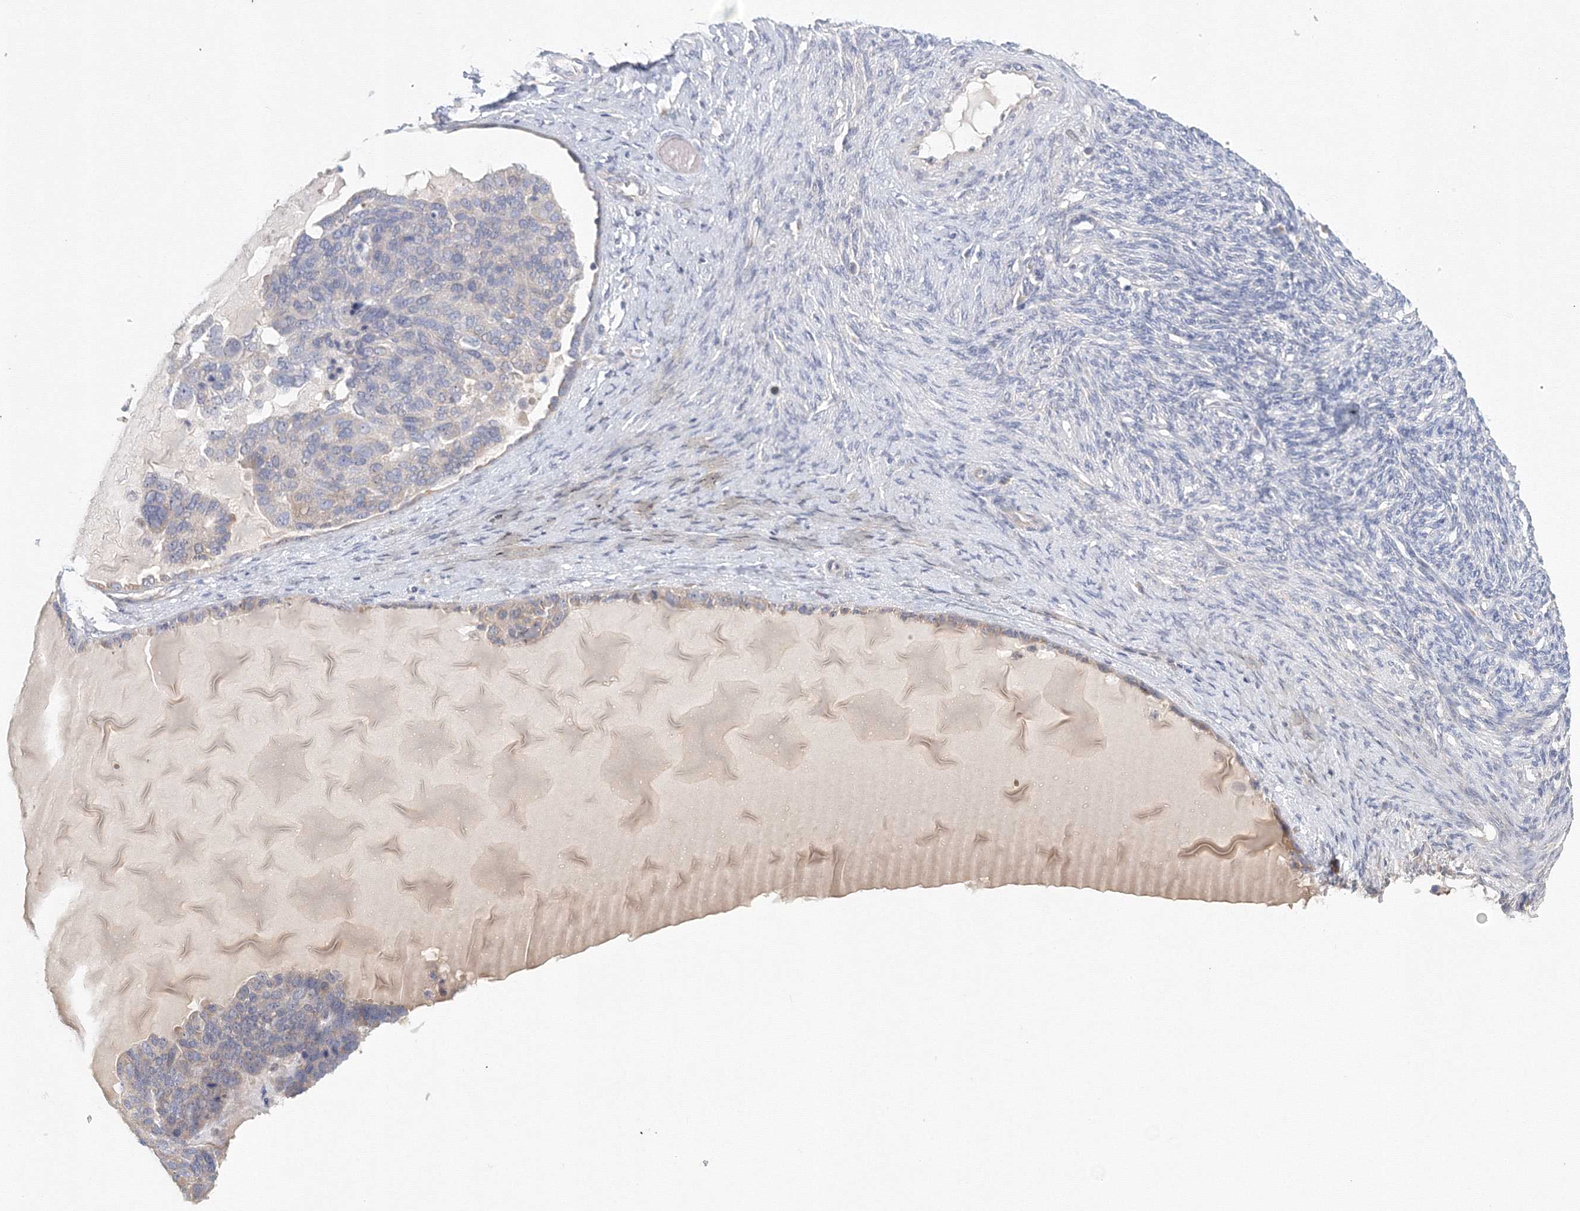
{"staining": {"intensity": "negative", "quantity": "none", "location": "none"}, "tissue": "ovarian cancer", "cell_type": "Tumor cells", "image_type": "cancer", "snomed": [{"axis": "morphology", "description": "Cystadenocarcinoma, serous, NOS"}, {"axis": "topography", "description": "Ovary"}], "caption": "Tumor cells are negative for brown protein staining in serous cystadenocarcinoma (ovarian).", "gene": "TACC2", "patient": {"sex": "female", "age": 44}}